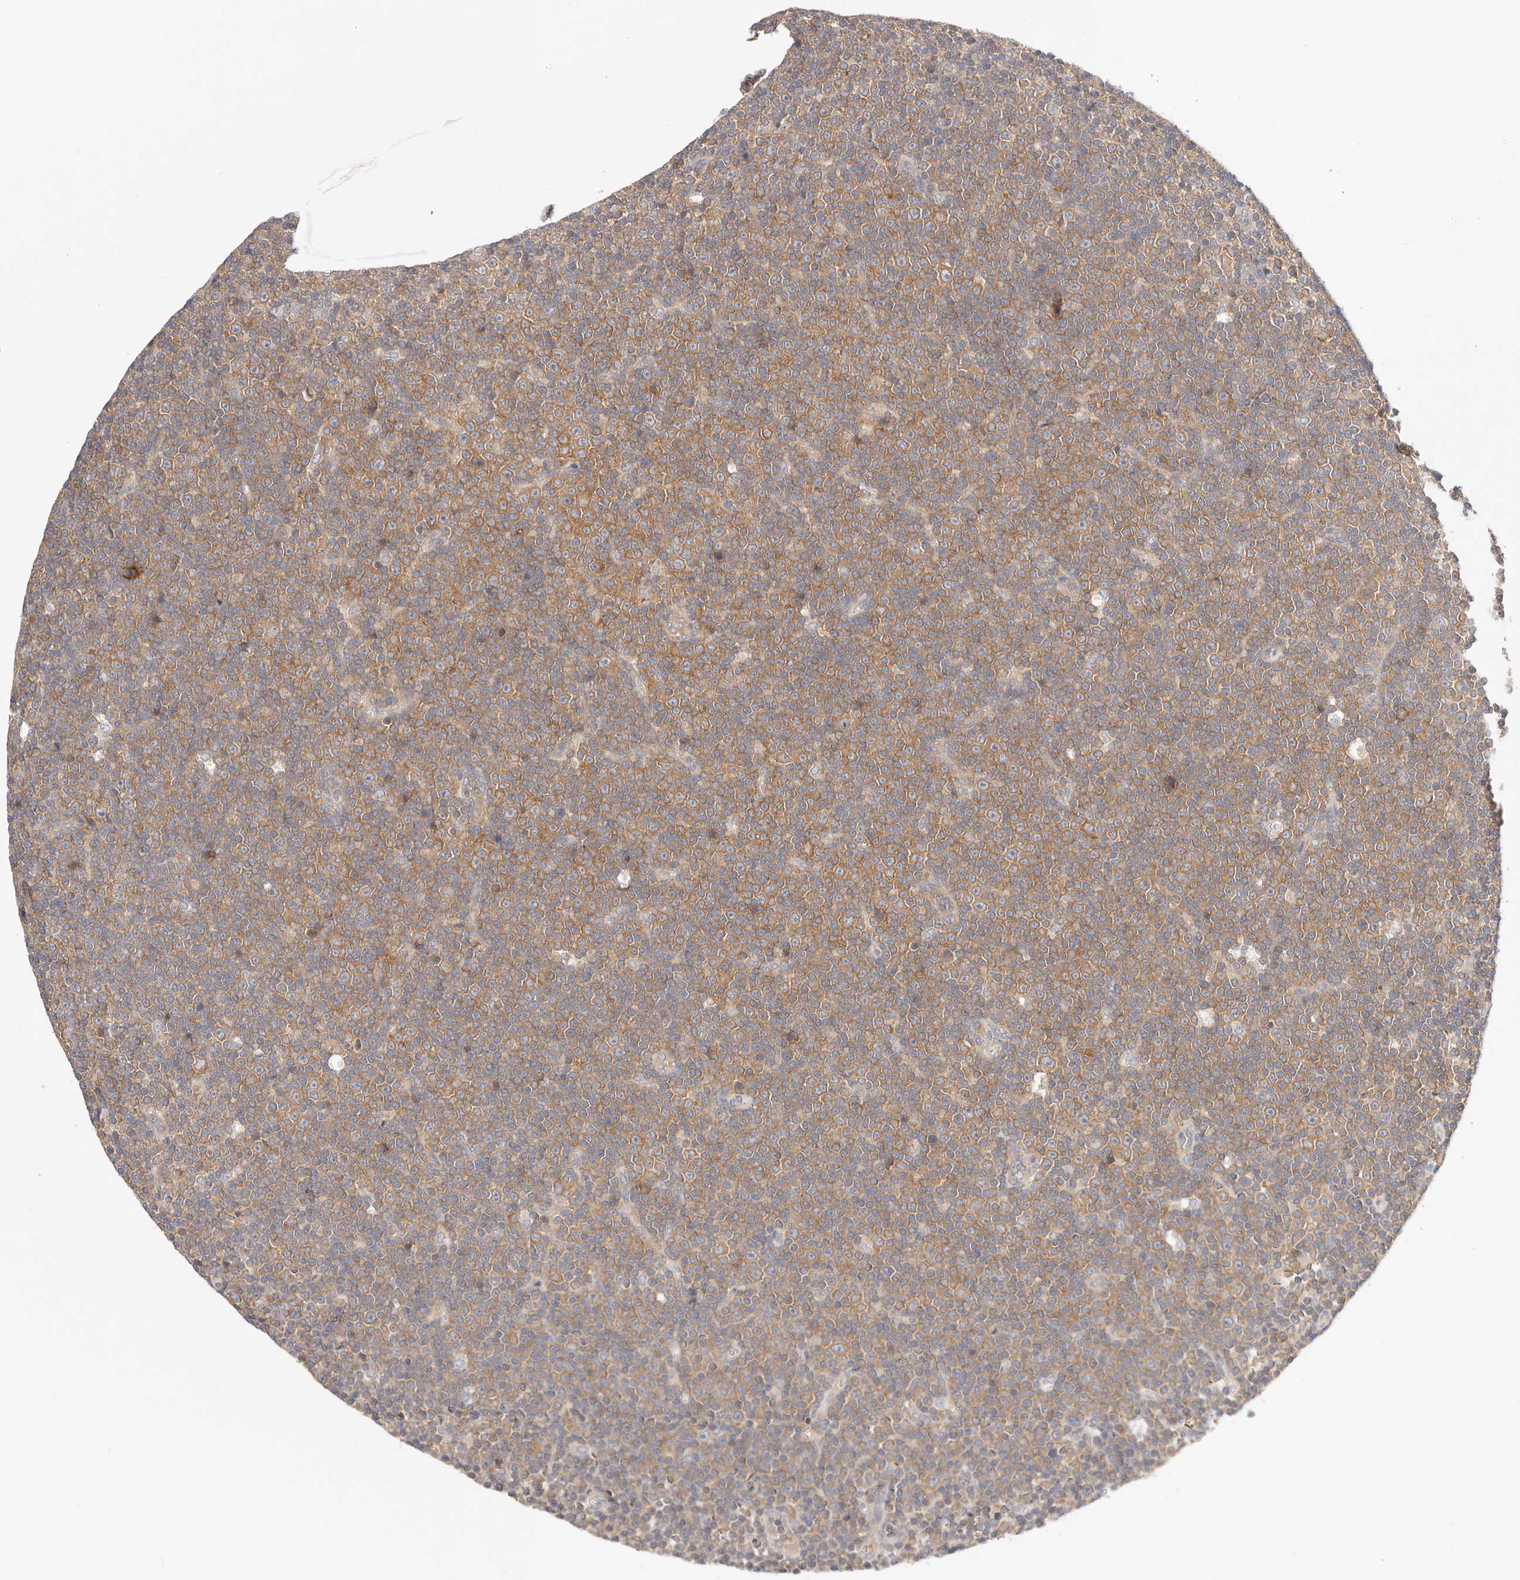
{"staining": {"intensity": "moderate", "quantity": "25%-75%", "location": "cytoplasmic/membranous"}, "tissue": "lymphoma", "cell_type": "Tumor cells", "image_type": "cancer", "snomed": [{"axis": "morphology", "description": "Malignant lymphoma, non-Hodgkin's type, Low grade"}, {"axis": "topography", "description": "Lymph node"}], "caption": "This is an image of IHC staining of lymphoma, which shows moderate expression in the cytoplasmic/membranous of tumor cells.", "gene": "KCMF1", "patient": {"sex": "female", "age": 67}}